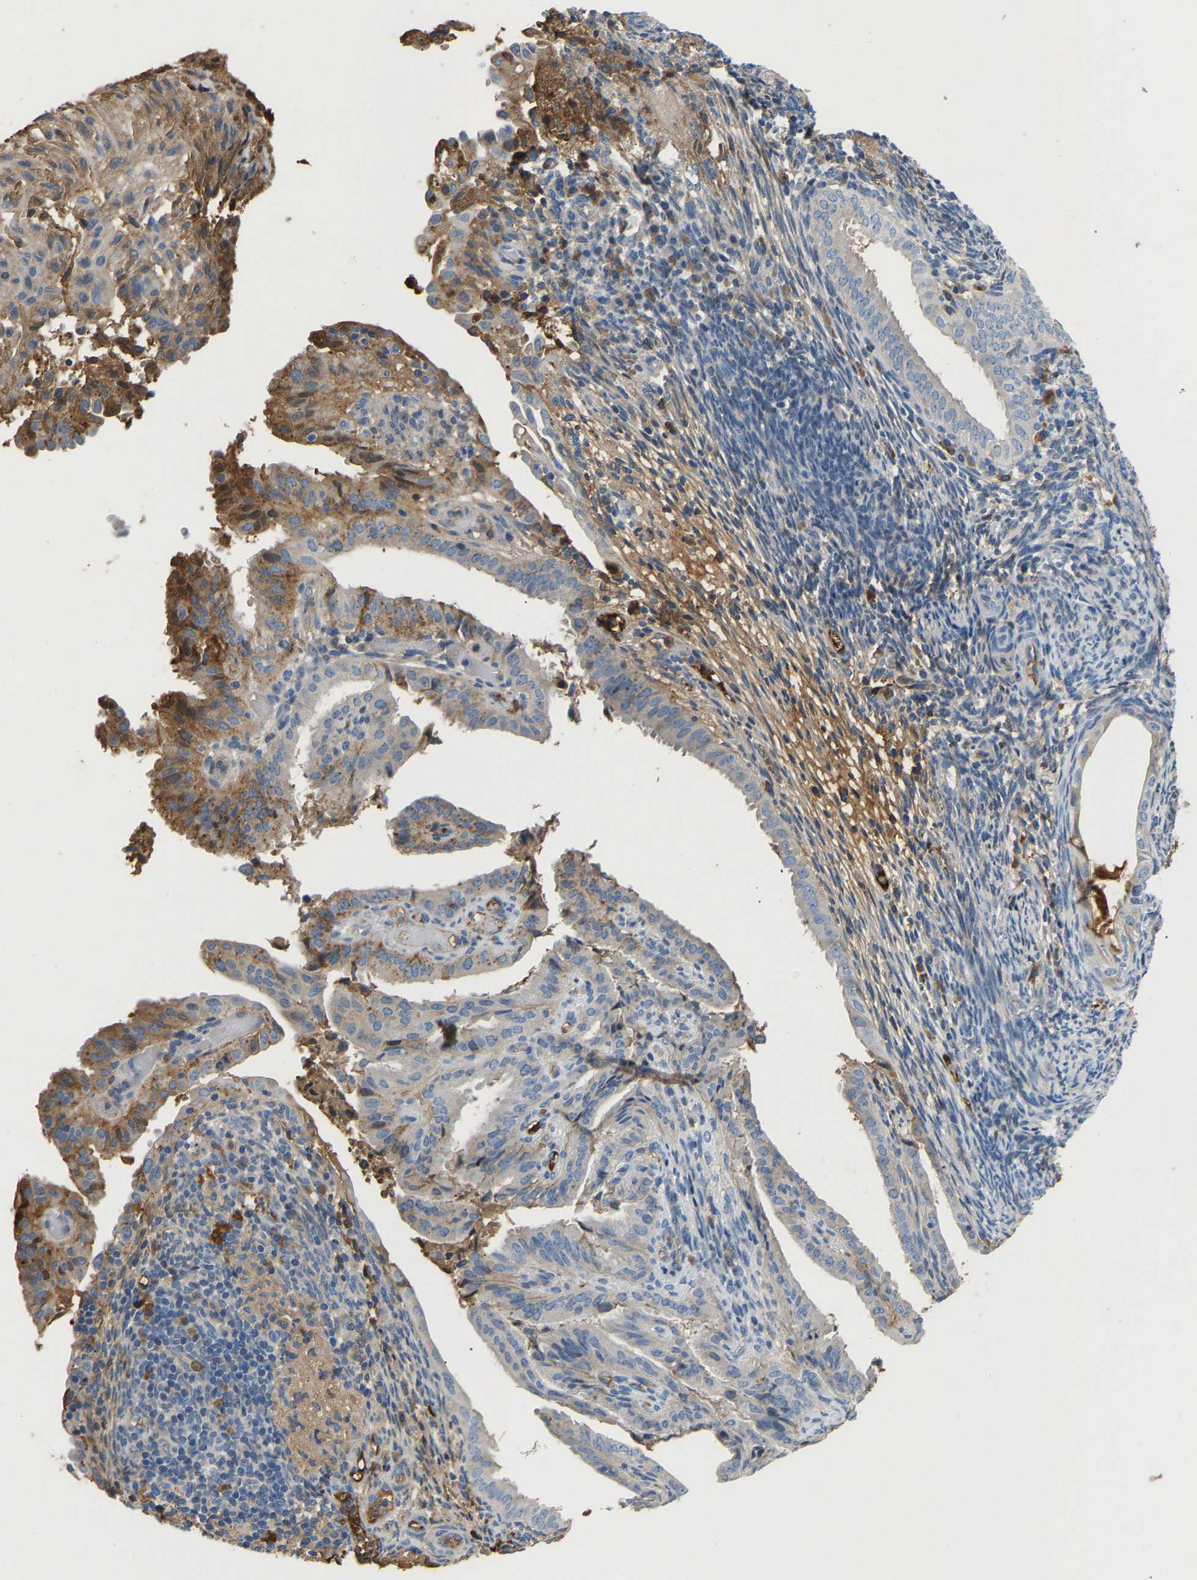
{"staining": {"intensity": "moderate", "quantity": "<25%", "location": "cytoplasmic/membranous"}, "tissue": "endometrial cancer", "cell_type": "Tumor cells", "image_type": "cancer", "snomed": [{"axis": "morphology", "description": "Adenocarcinoma, NOS"}, {"axis": "topography", "description": "Endometrium"}], "caption": "This histopathology image reveals adenocarcinoma (endometrial) stained with immunohistochemistry (IHC) to label a protein in brown. The cytoplasmic/membranous of tumor cells show moderate positivity for the protein. Nuclei are counter-stained blue.", "gene": "STC1", "patient": {"sex": "female", "age": 58}}